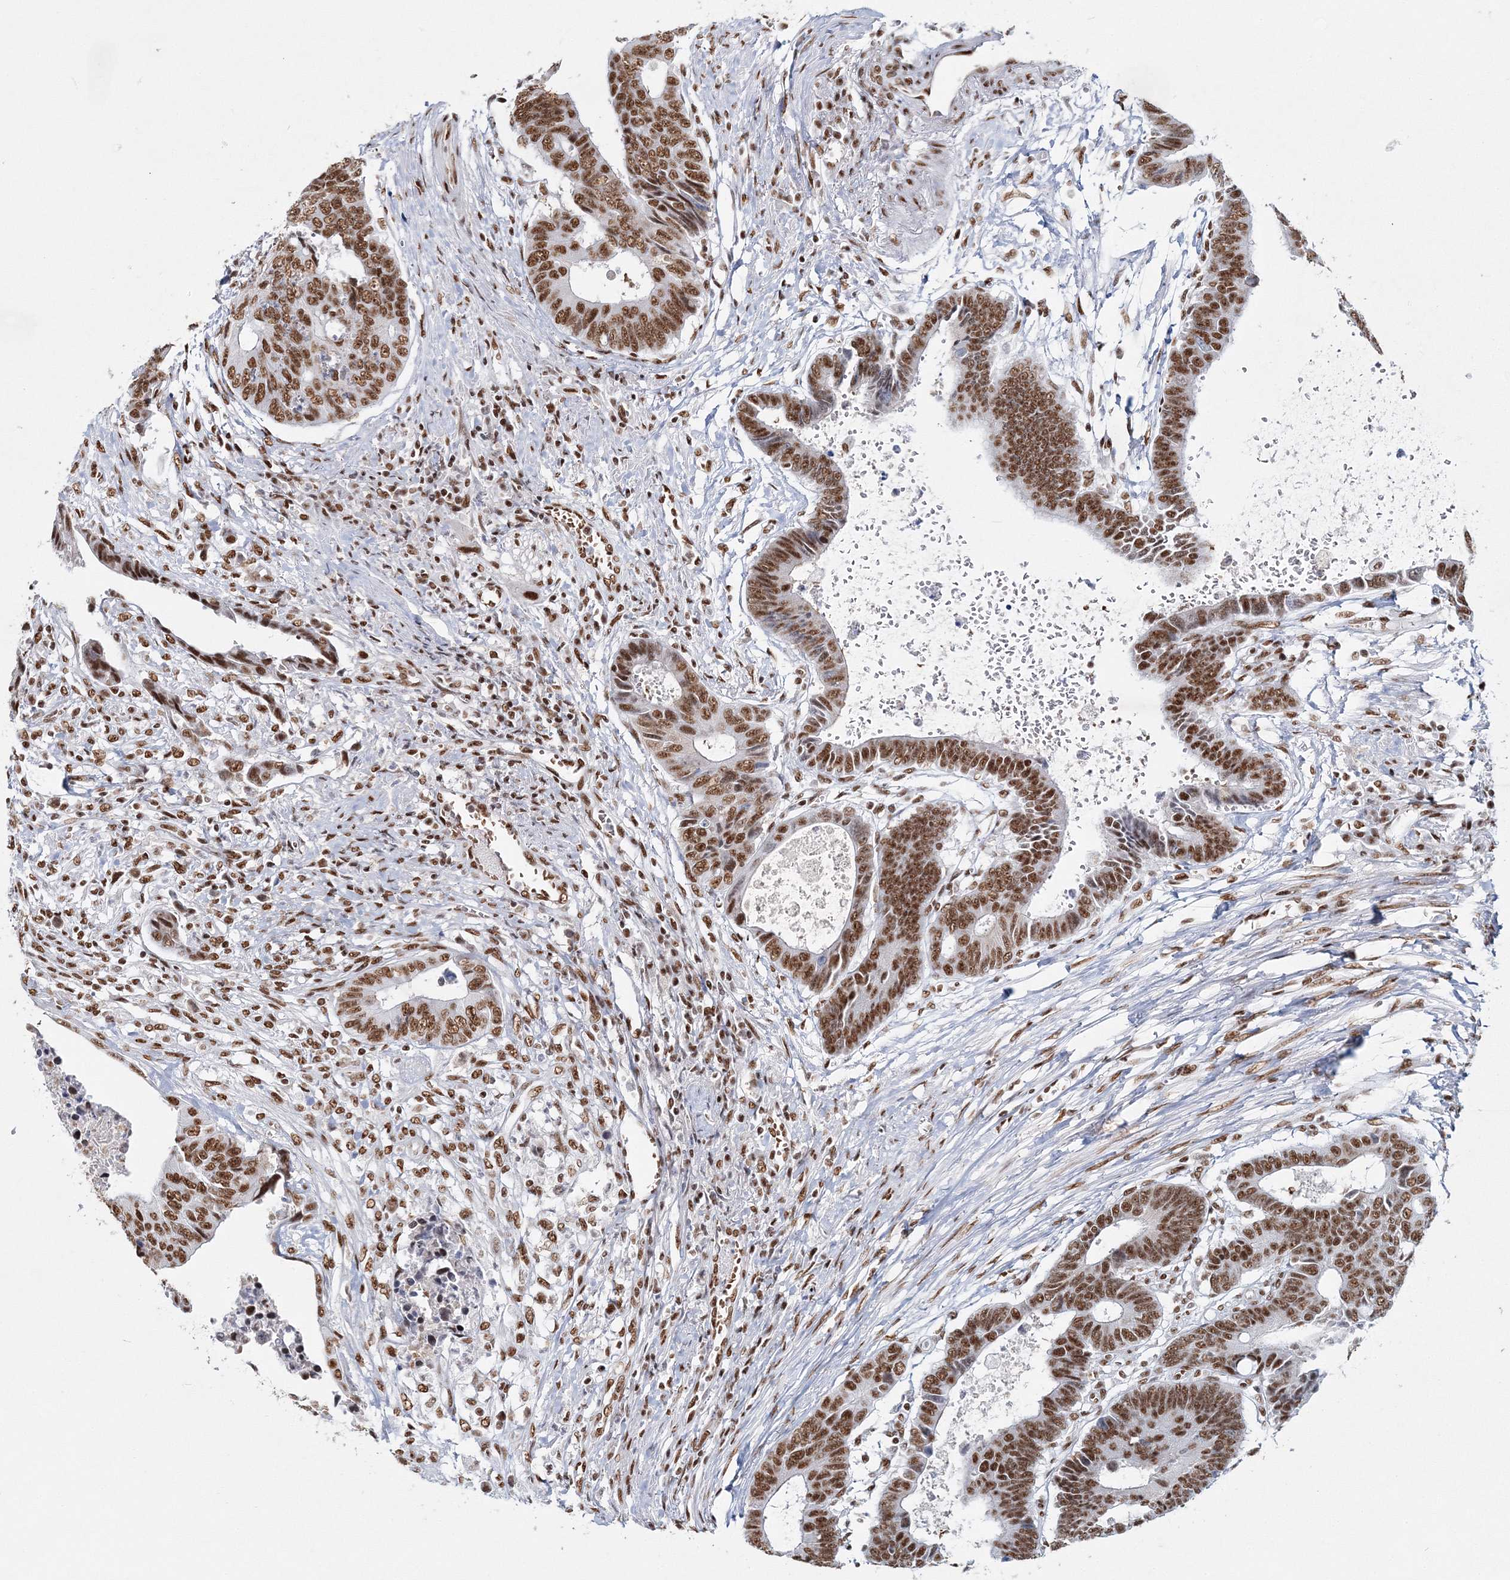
{"staining": {"intensity": "moderate", "quantity": ">75%", "location": "nuclear"}, "tissue": "colorectal cancer", "cell_type": "Tumor cells", "image_type": "cancer", "snomed": [{"axis": "morphology", "description": "Adenocarcinoma, NOS"}, {"axis": "topography", "description": "Rectum"}], "caption": "Immunohistochemical staining of human colorectal cancer (adenocarcinoma) demonstrates medium levels of moderate nuclear positivity in about >75% of tumor cells.", "gene": "QRICH1", "patient": {"sex": "male", "age": 84}}